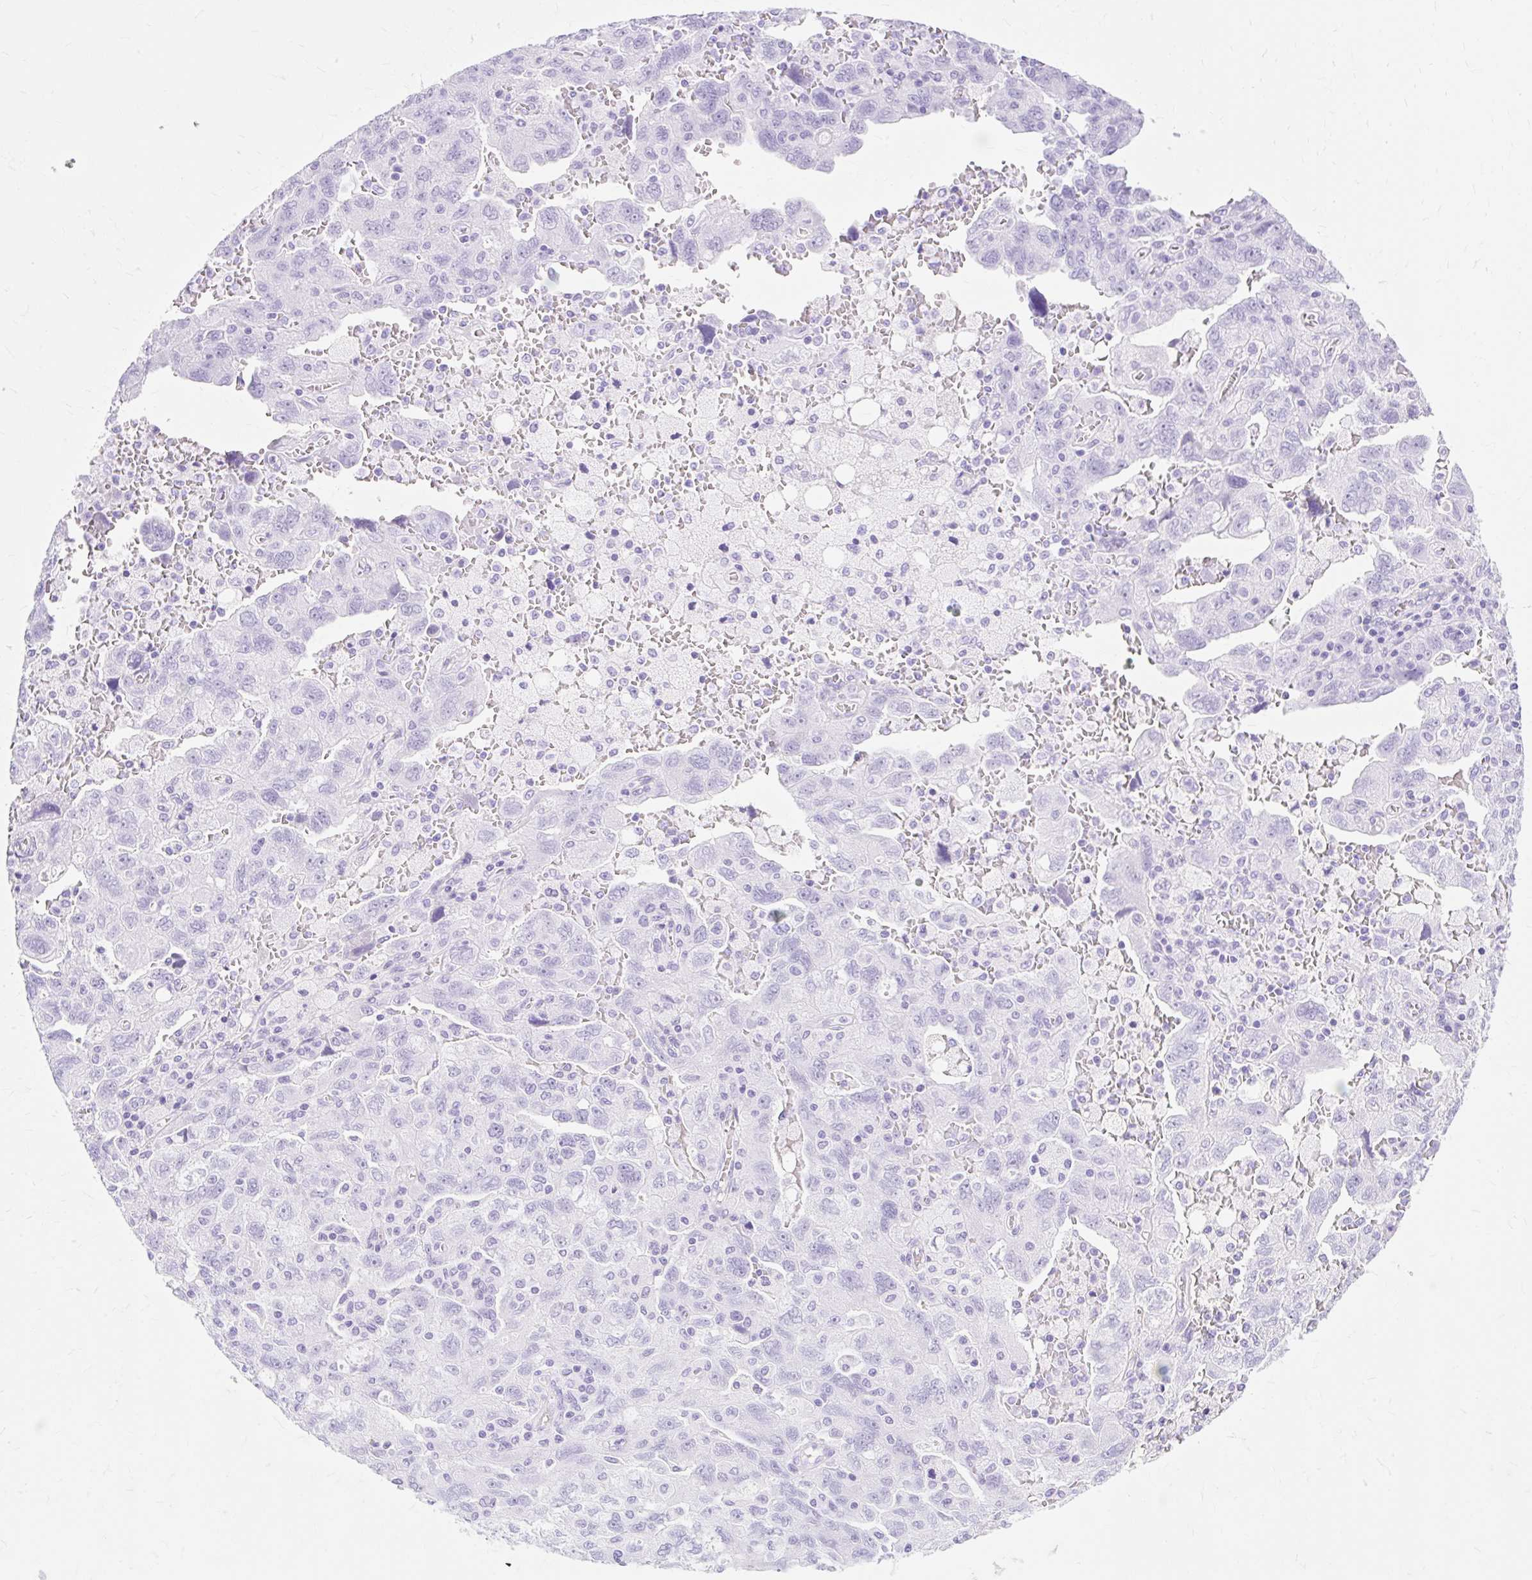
{"staining": {"intensity": "negative", "quantity": "none", "location": "none"}, "tissue": "ovarian cancer", "cell_type": "Tumor cells", "image_type": "cancer", "snomed": [{"axis": "morphology", "description": "Carcinoma, NOS"}, {"axis": "morphology", "description": "Cystadenocarcinoma, serous, NOS"}, {"axis": "topography", "description": "Ovary"}], "caption": "This is an IHC histopathology image of human ovarian carcinoma. There is no expression in tumor cells.", "gene": "MBP", "patient": {"sex": "female", "age": 69}}